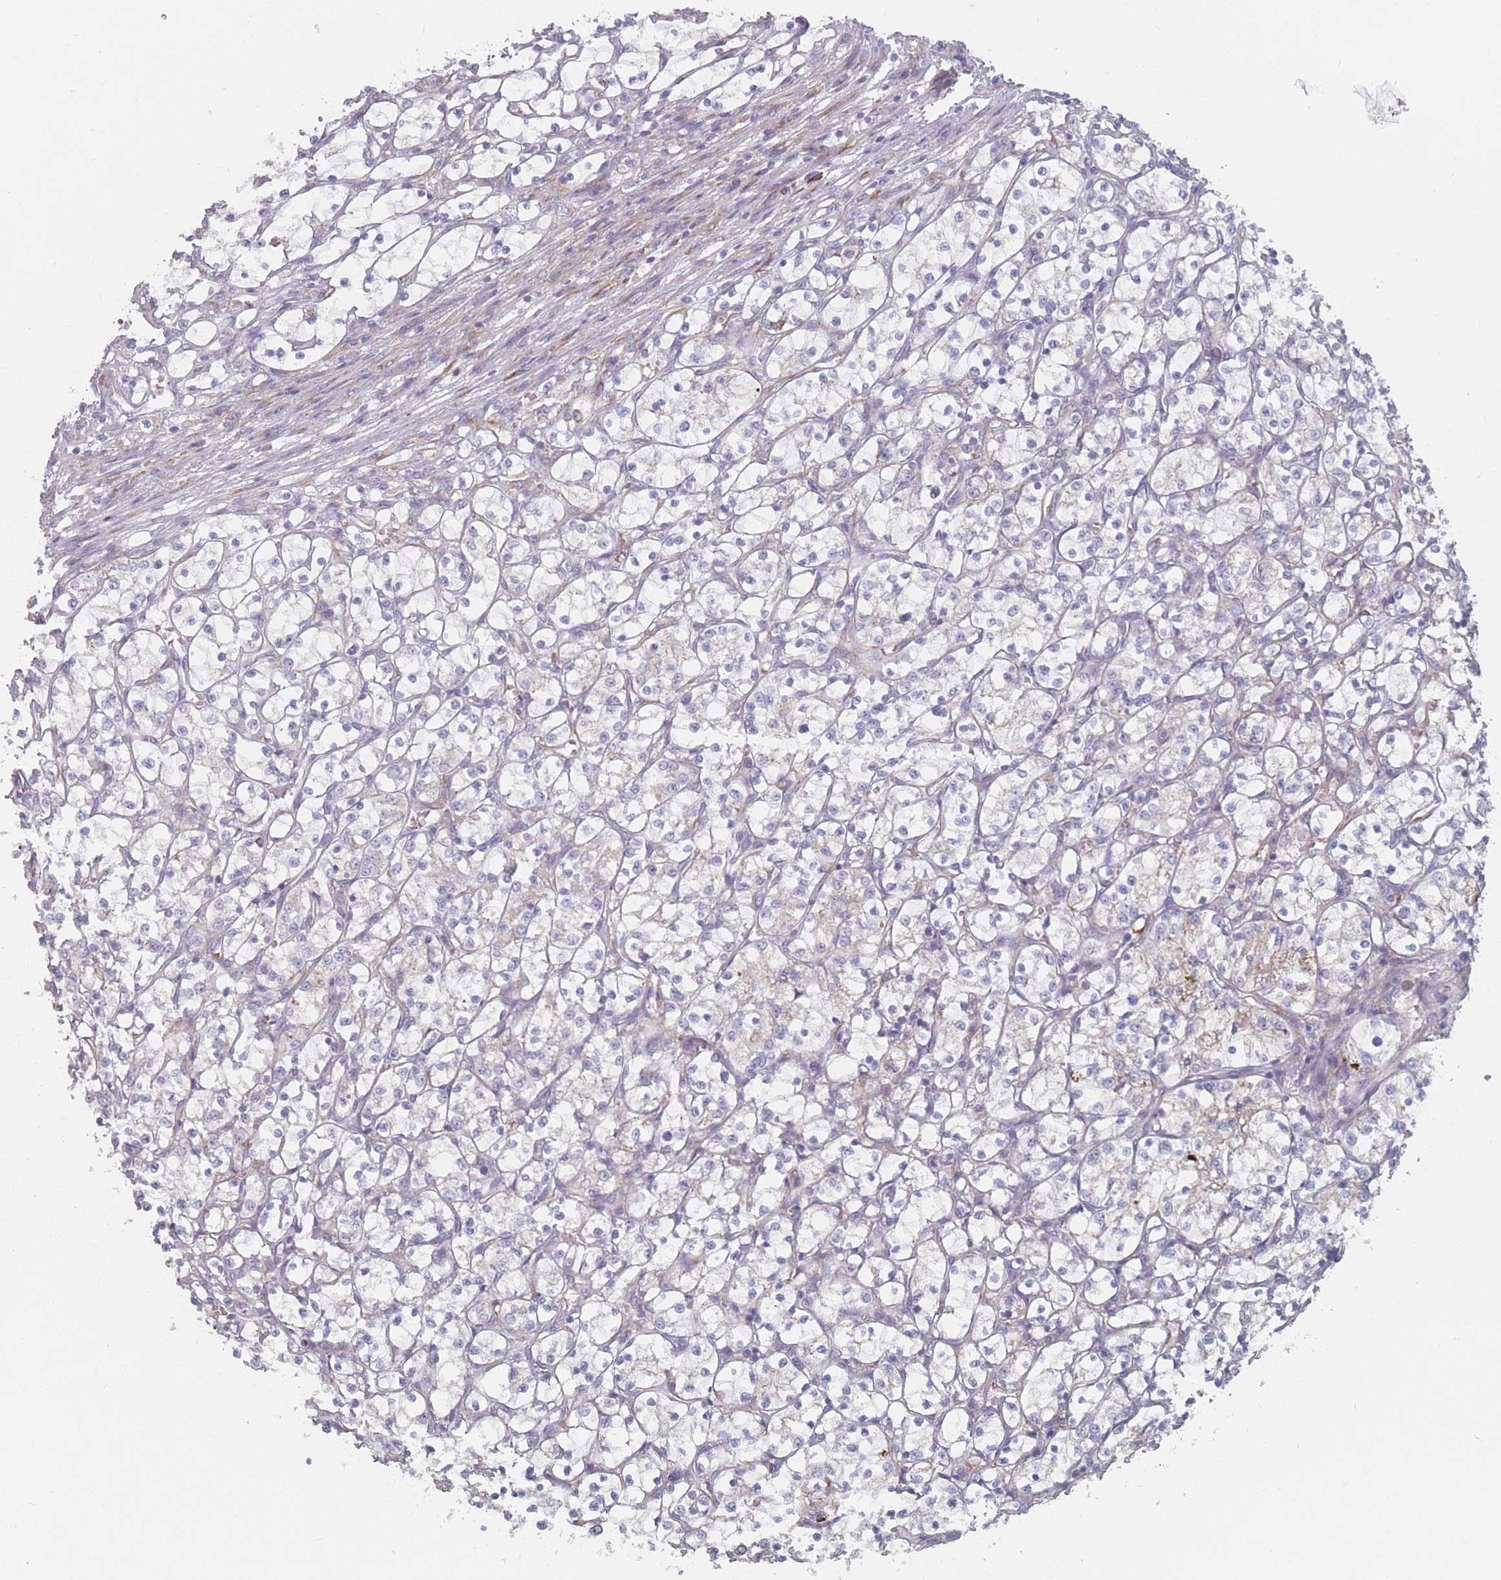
{"staining": {"intensity": "negative", "quantity": "none", "location": "none"}, "tissue": "renal cancer", "cell_type": "Tumor cells", "image_type": "cancer", "snomed": [{"axis": "morphology", "description": "Adenocarcinoma, NOS"}, {"axis": "topography", "description": "Kidney"}], "caption": "The histopathology image exhibits no significant staining in tumor cells of renal cancer.", "gene": "CACNG5", "patient": {"sex": "female", "age": 69}}